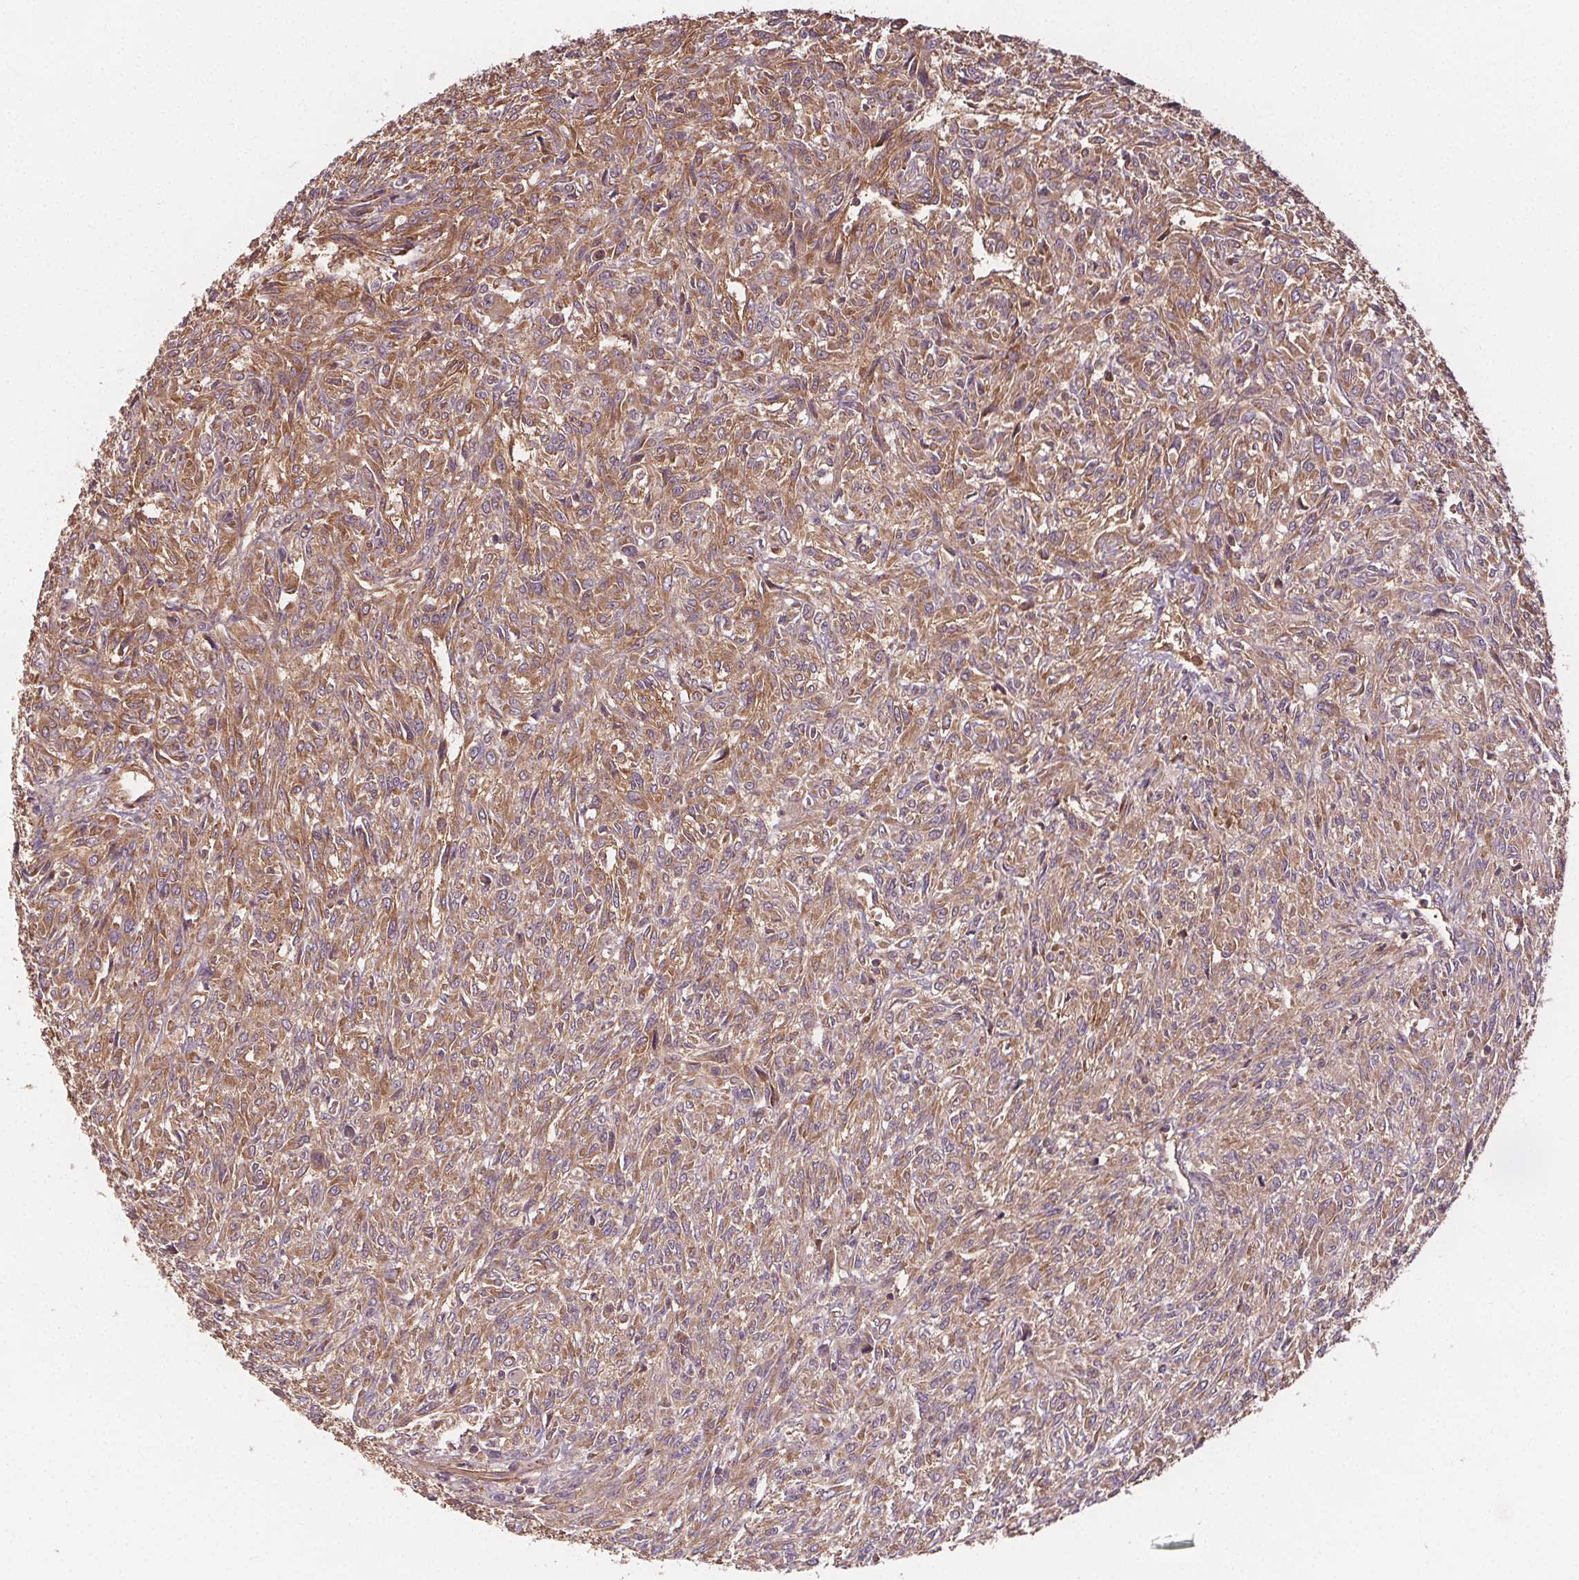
{"staining": {"intensity": "moderate", "quantity": ">75%", "location": "cytoplasmic/membranous"}, "tissue": "renal cancer", "cell_type": "Tumor cells", "image_type": "cancer", "snomed": [{"axis": "morphology", "description": "Adenocarcinoma, NOS"}, {"axis": "topography", "description": "Kidney"}], "caption": "Tumor cells demonstrate medium levels of moderate cytoplasmic/membranous positivity in about >75% of cells in human adenocarcinoma (renal).", "gene": "EIF3D", "patient": {"sex": "male", "age": 58}}